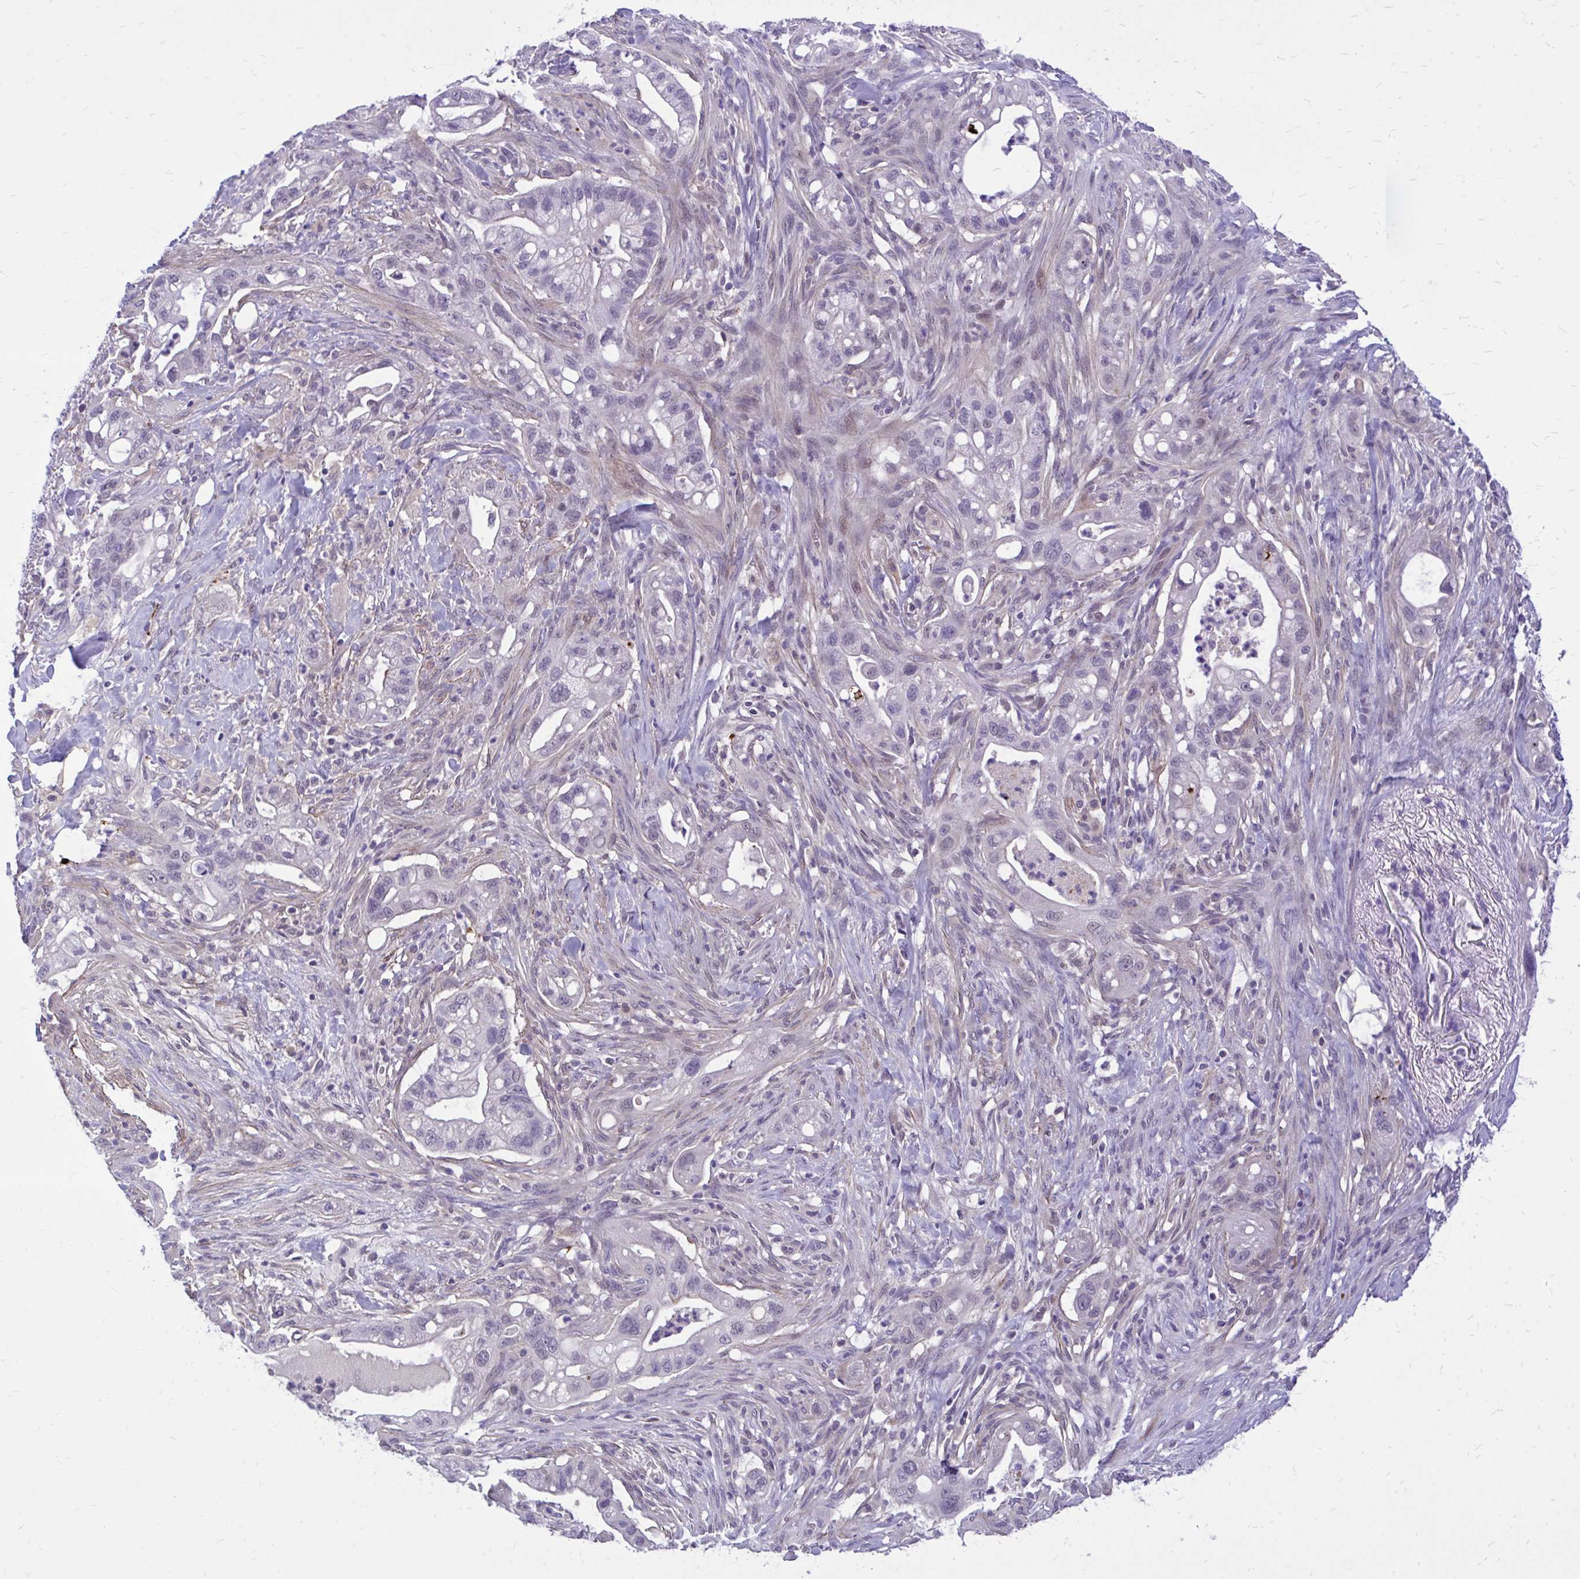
{"staining": {"intensity": "weak", "quantity": "<25%", "location": "nuclear"}, "tissue": "pancreatic cancer", "cell_type": "Tumor cells", "image_type": "cancer", "snomed": [{"axis": "morphology", "description": "Adenocarcinoma, NOS"}, {"axis": "topography", "description": "Pancreas"}], "caption": "High magnification brightfield microscopy of pancreatic adenocarcinoma stained with DAB (3,3'-diaminobenzidine) (brown) and counterstained with hematoxylin (blue): tumor cells show no significant positivity. (DAB immunohistochemistry visualized using brightfield microscopy, high magnification).", "gene": "ZBTB25", "patient": {"sex": "male", "age": 44}}